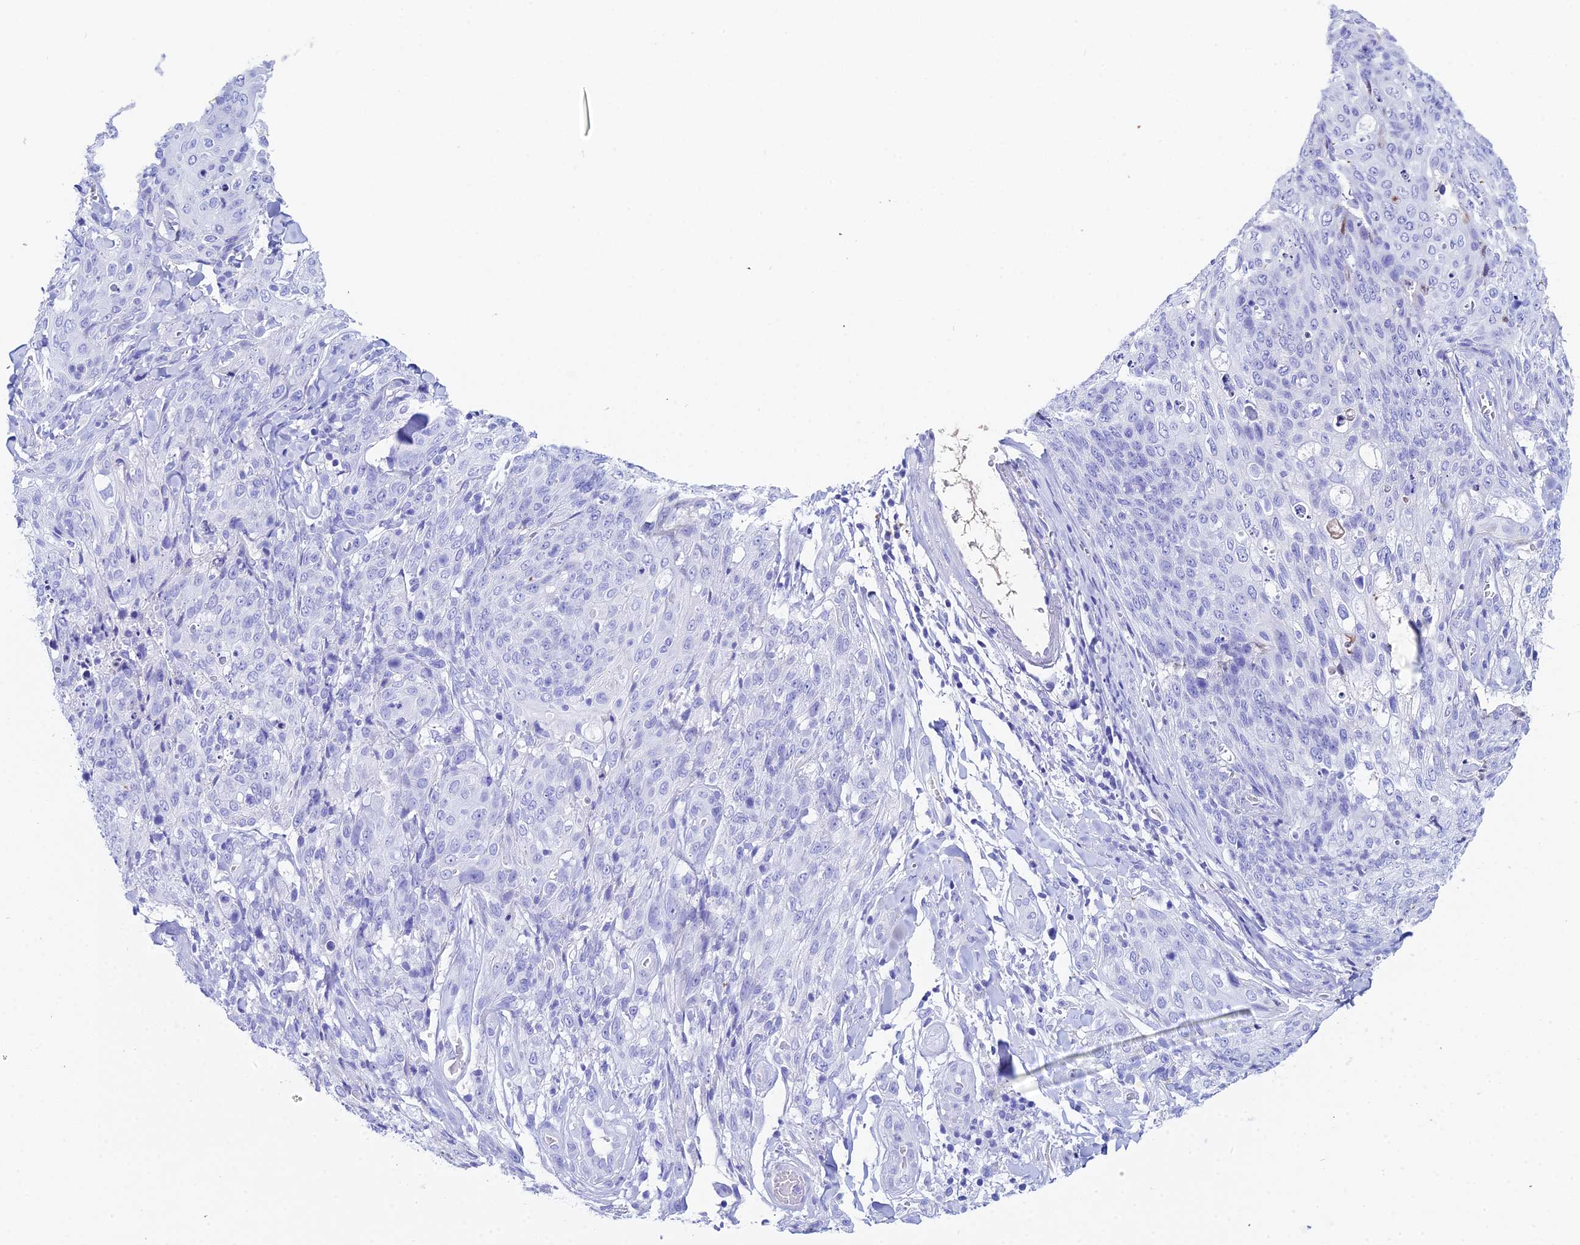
{"staining": {"intensity": "negative", "quantity": "none", "location": "none"}, "tissue": "skin cancer", "cell_type": "Tumor cells", "image_type": "cancer", "snomed": [{"axis": "morphology", "description": "Squamous cell carcinoma, NOS"}, {"axis": "topography", "description": "Skin"}, {"axis": "topography", "description": "Vulva"}], "caption": "This is a image of immunohistochemistry staining of skin cancer, which shows no staining in tumor cells.", "gene": "CELA3A", "patient": {"sex": "female", "age": 85}}